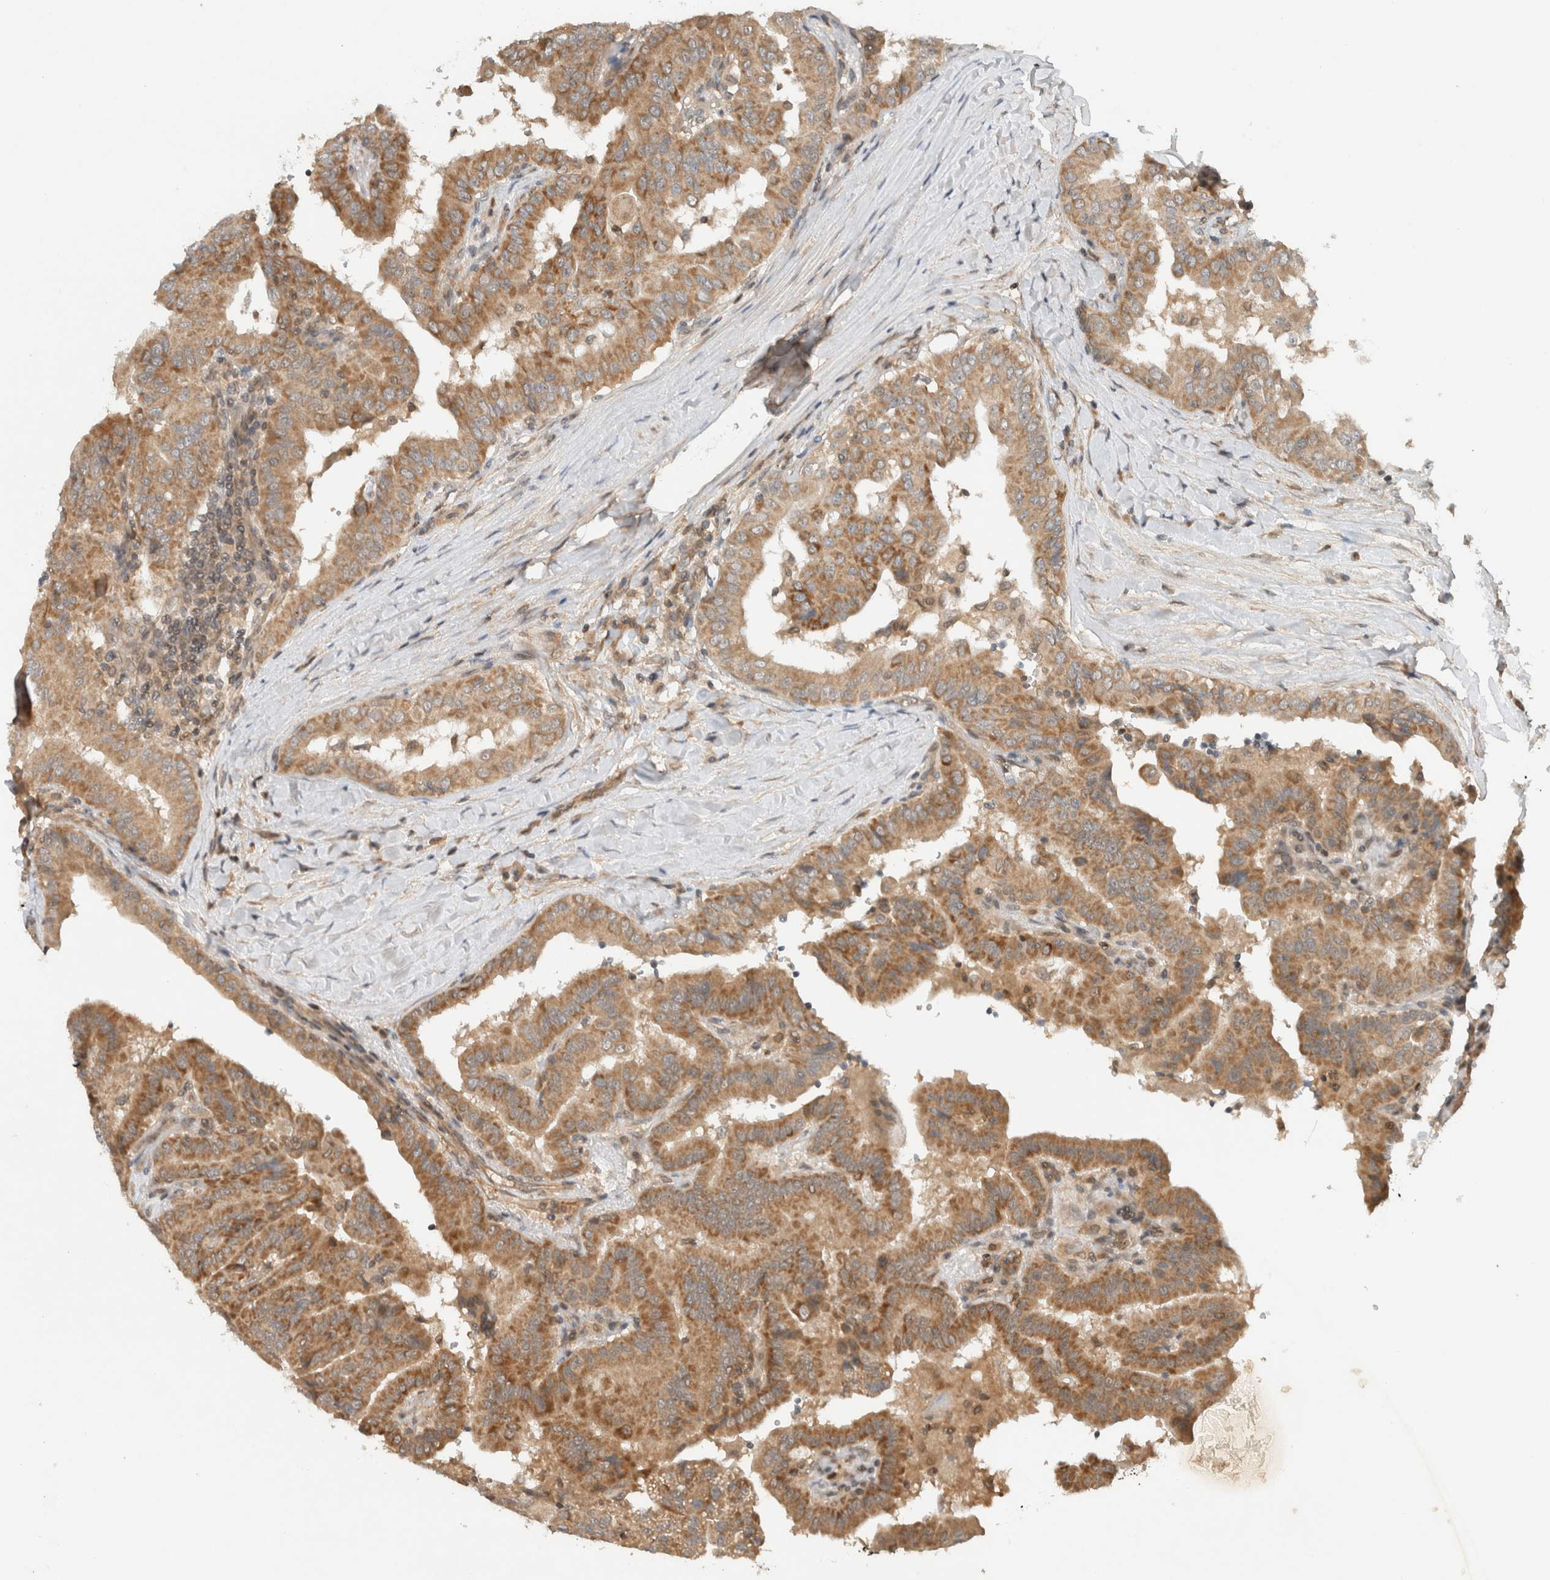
{"staining": {"intensity": "moderate", "quantity": ">75%", "location": "cytoplasmic/membranous"}, "tissue": "thyroid cancer", "cell_type": "Tumor cells", "image_type": "cancer", "snomed": [{"axis": "morphology", "description": "Papillary adenocarcinoma, NOS"}, {"axis": "topography", "description": "Thyroid gland"}], "caption": "A high-resolution micrograph shows immunohistochemistry (IHC) staining of thyroid papillary adenocarcinoma, which reveals moderate cytoplasmic/membranous expression in about >75% of tumor cells.", "gene": "CAAP1", "patient": {"sex": "male", "age": 33}}